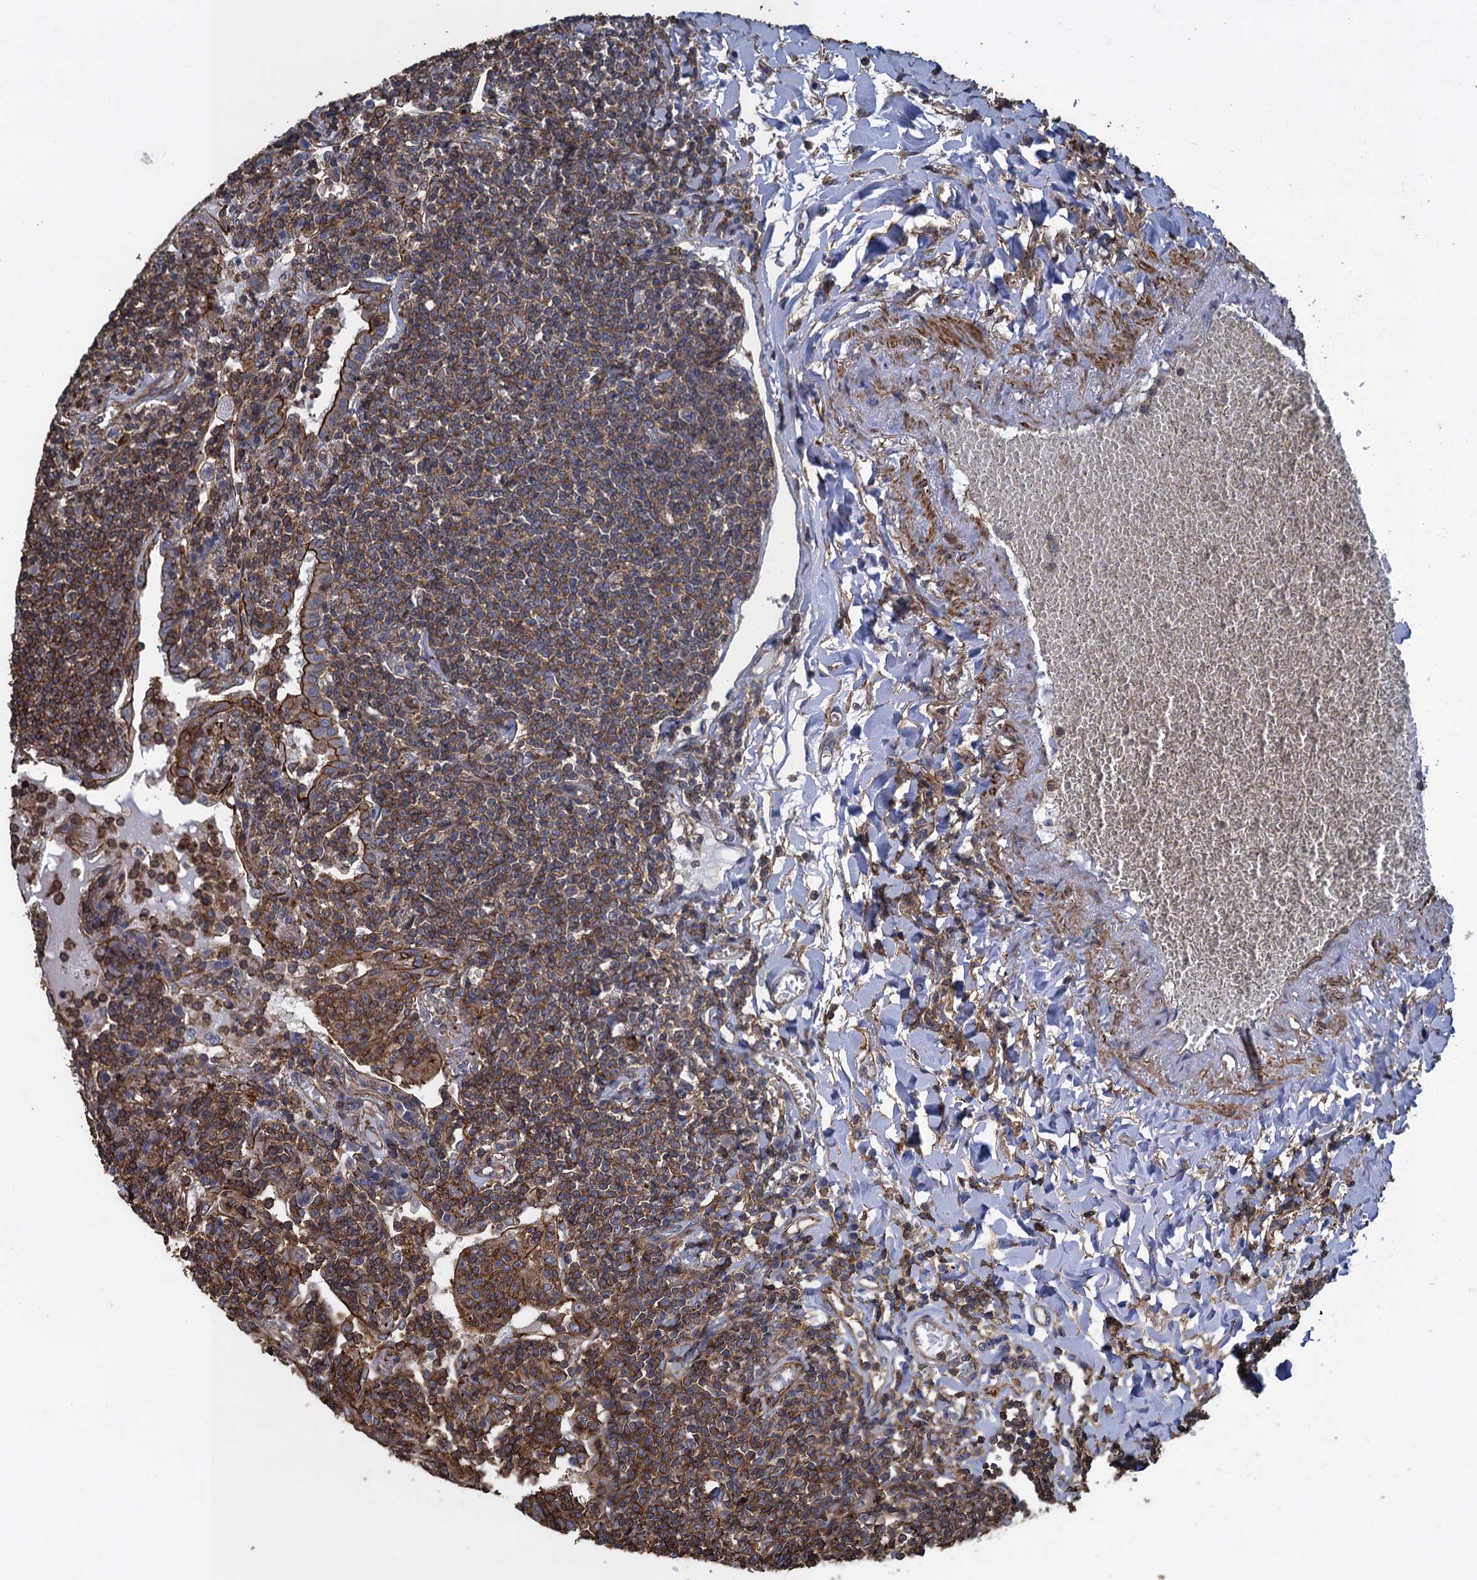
{"staining": {"intensity": "strong", "quantity": "25%-75%", "location": "cytoplasmic/membranous"}, "tissue": "lymphoma", "cell_type": "Tumor cells", "image_type": "cancer", "snomed": [{"axis": "morphology", "description": "Malignant lymphoma, non-Hodgkin's type, Low grade"}, {"axis": "topography", "description": "Lung"}], "caption": "Low-grade malignant lymphoma, non-Hodgkin's type stained with a brown dye exhibits strong cytoplasmic/membranous positive staining in about 25%-75% of tumor cells.", "gene": "PROSER2", "patient": {"sex": "female", "age": 71}}